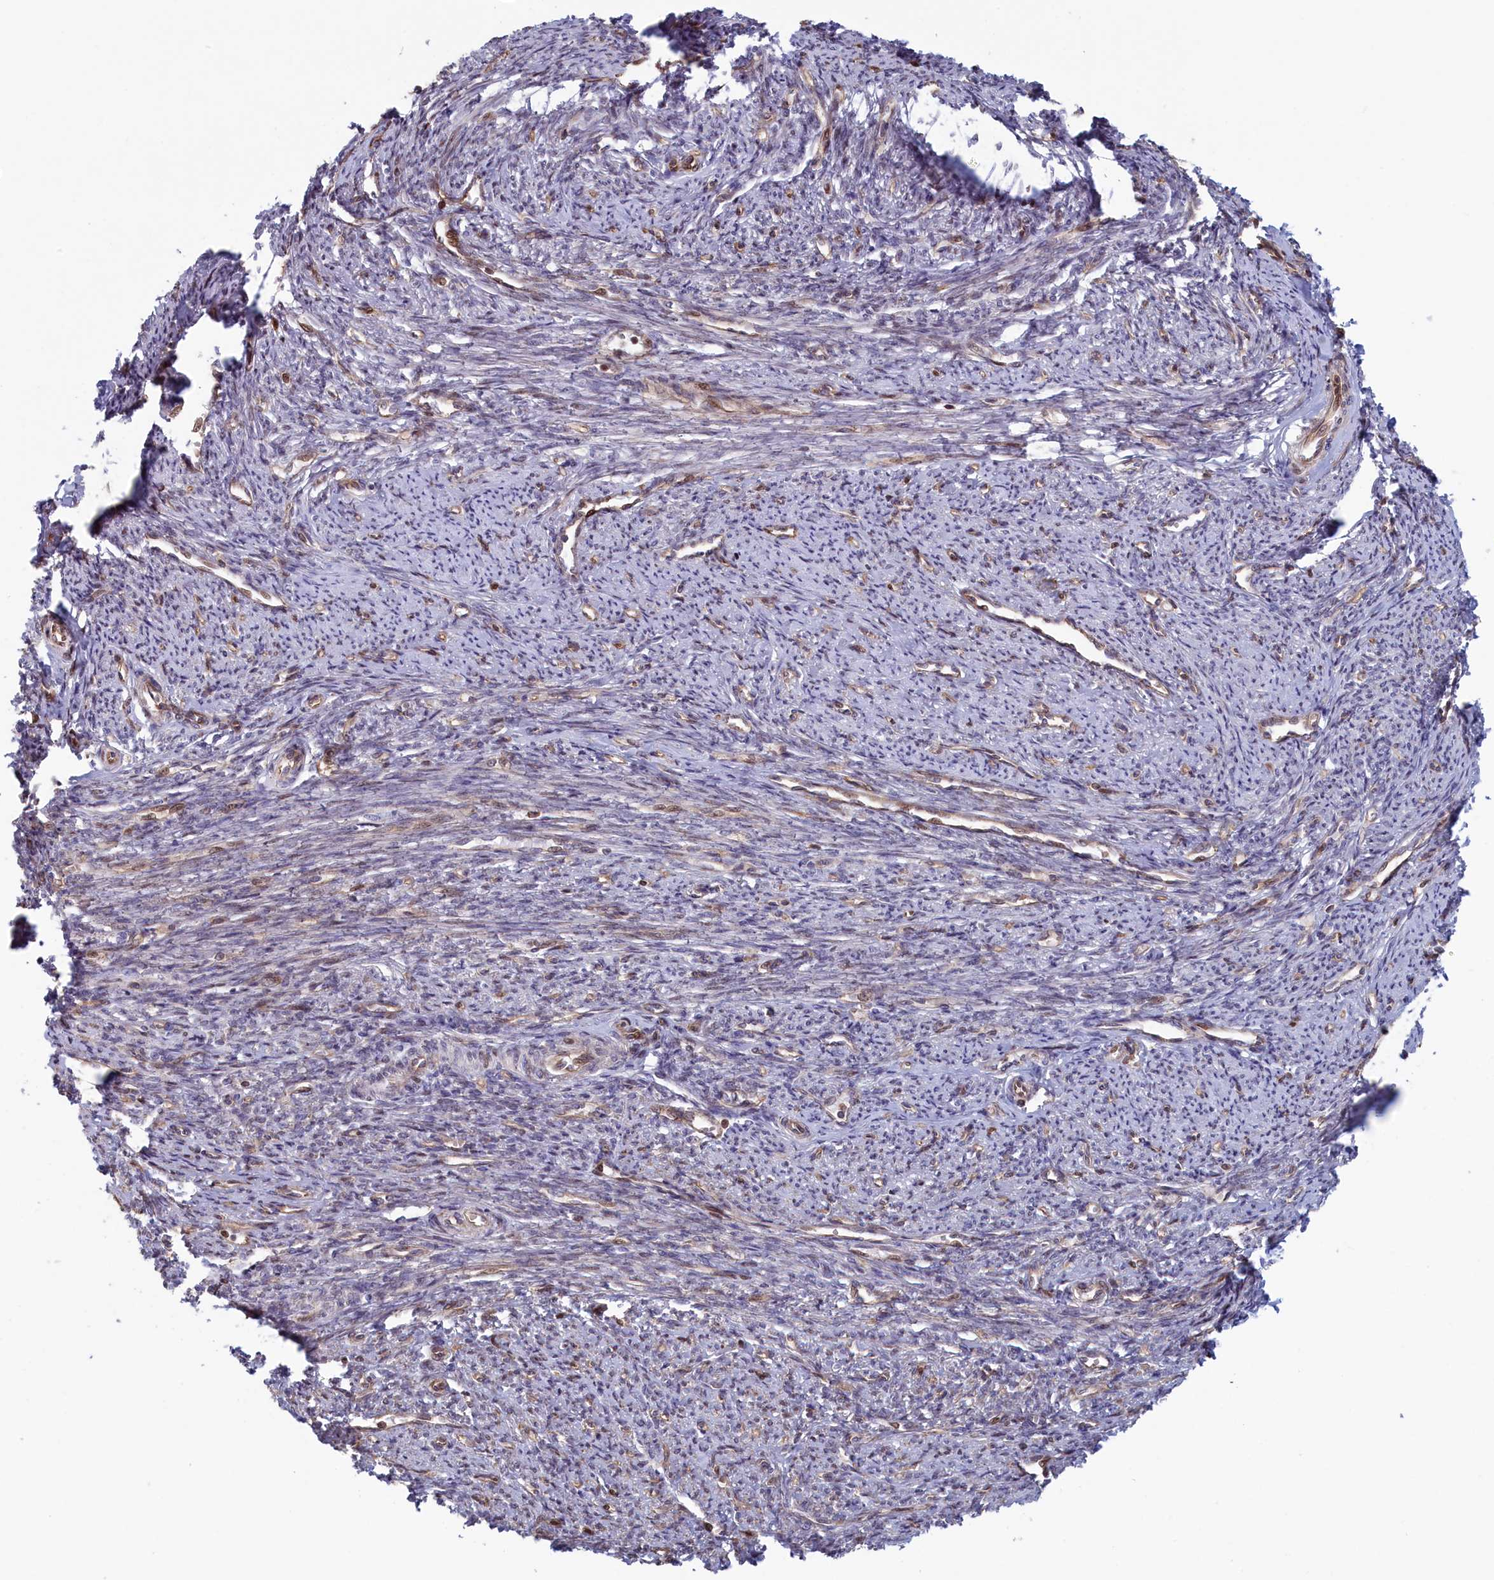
{"staining": {"intensity": "moderate", "quantity": "25%-75%", "location": "cytoplasmic/membranous"}, "tissue": "smooth muscle", "cell_type": "Smooth muscle cells", "image_type": "normal", "snomed": [{"axis": "morphology", "description": "Normal tissue, NOS"}, {"axis": "topography", "description": "Smooth muscle"}, {"axis": "topography", "description": "Uterus"}], "caption": "Approximately 25%-75% of smooth muscle cells in unremarkable human smooth muscle display moderate cytoplasmic/membranous protein positivity as visualized by brown immunohistochemical staining.", "gene": "RILPL1", "patient": {"sex": "female", "age": 59}}